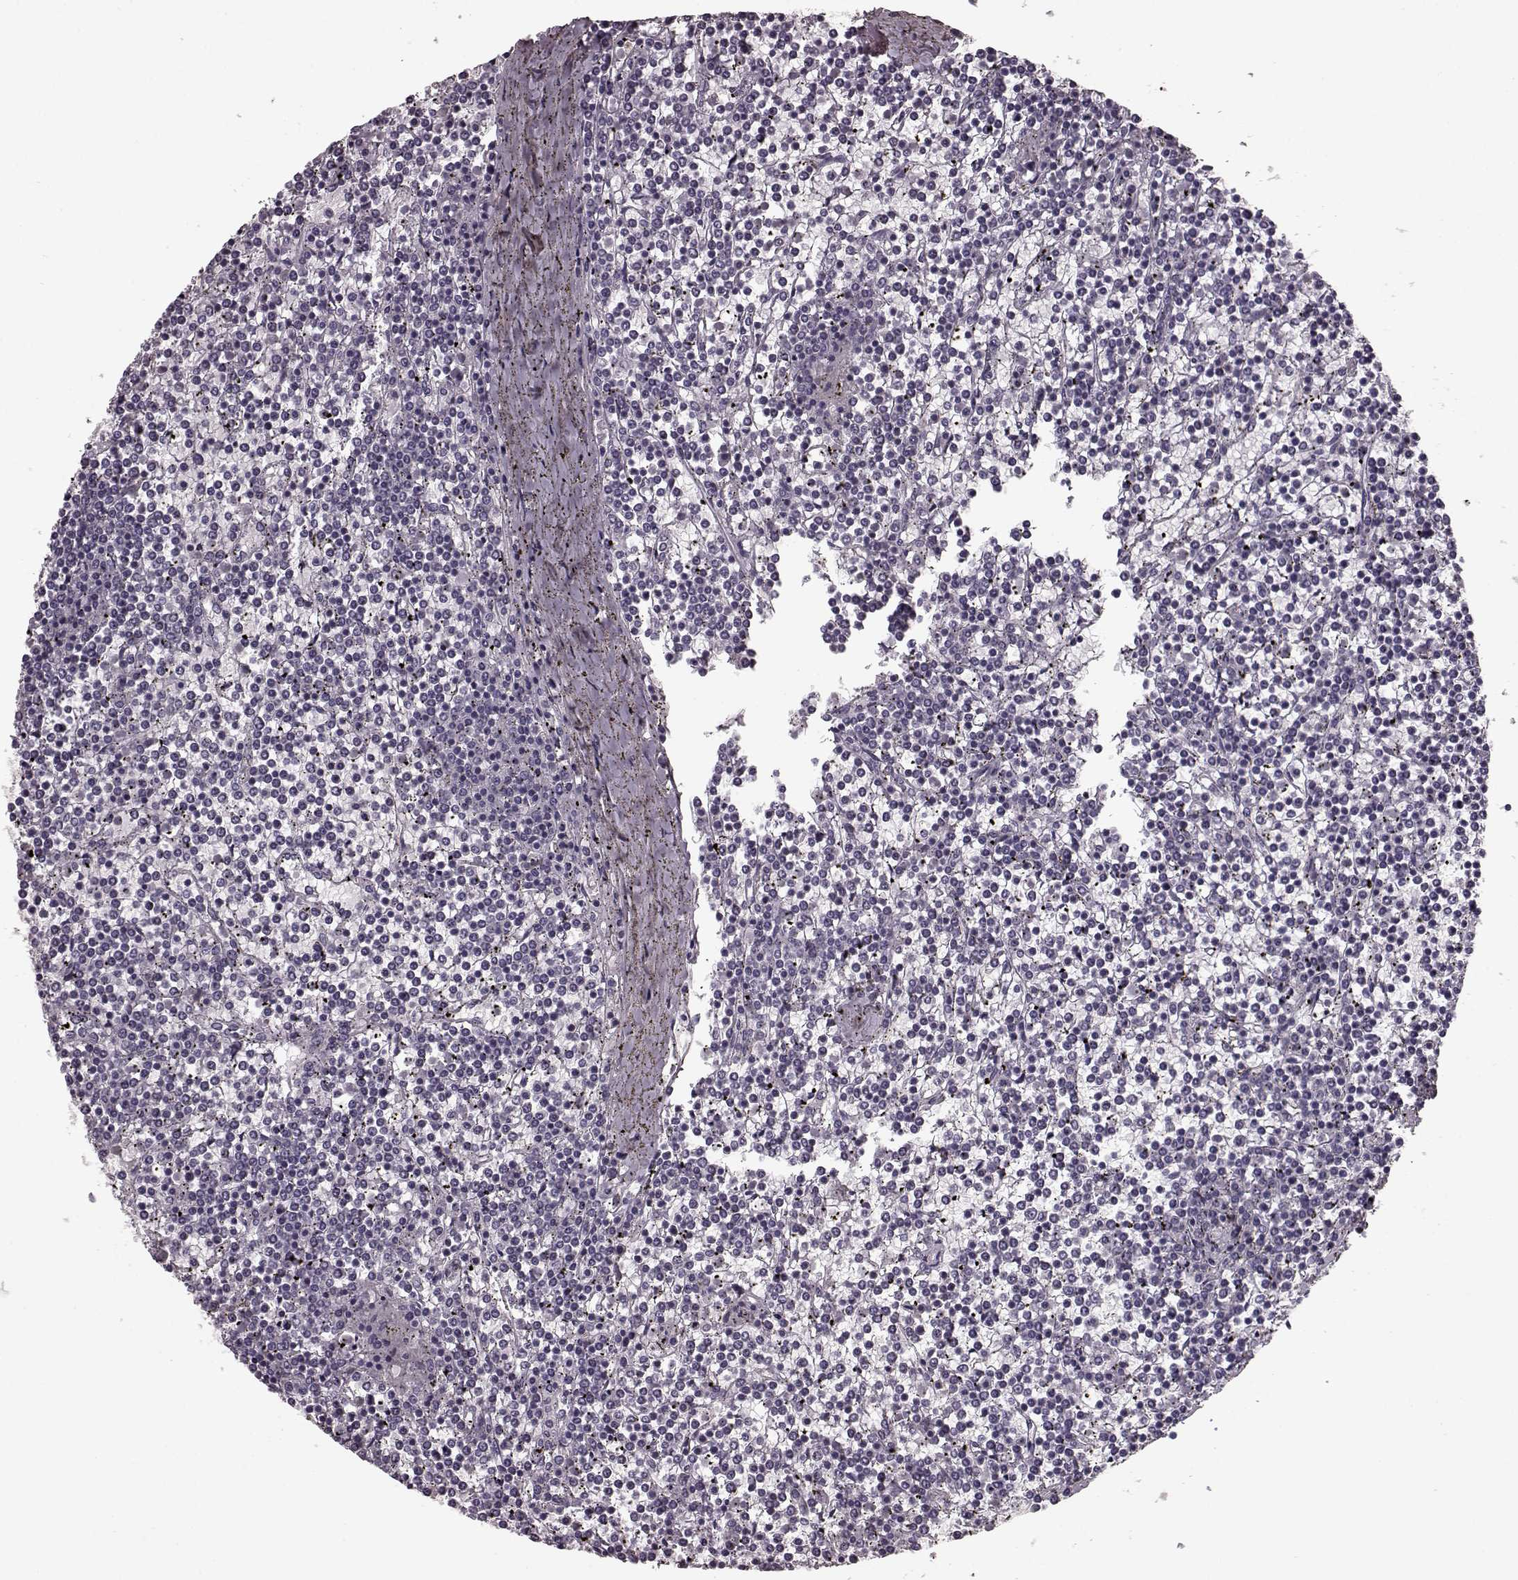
{"staining": {"intensity": "negative", "quantity": "none", "location": "none"}, "tissue": "lymphoma", "cell_type": "Tumor cells", "image_type": "cancer", "snomed": [{"axis": "morphology", "description": "Malignant lymphoma, non-Hodgkin's type, Low grade"}, {"axis": "topography", "description": "Spleen"}], "caption": "Lymphoma was stained to show a protein in brown. There is no significant staining in tumor cells.", "gene": "CST7", "patient": {"sex": "female", "age": 19}}